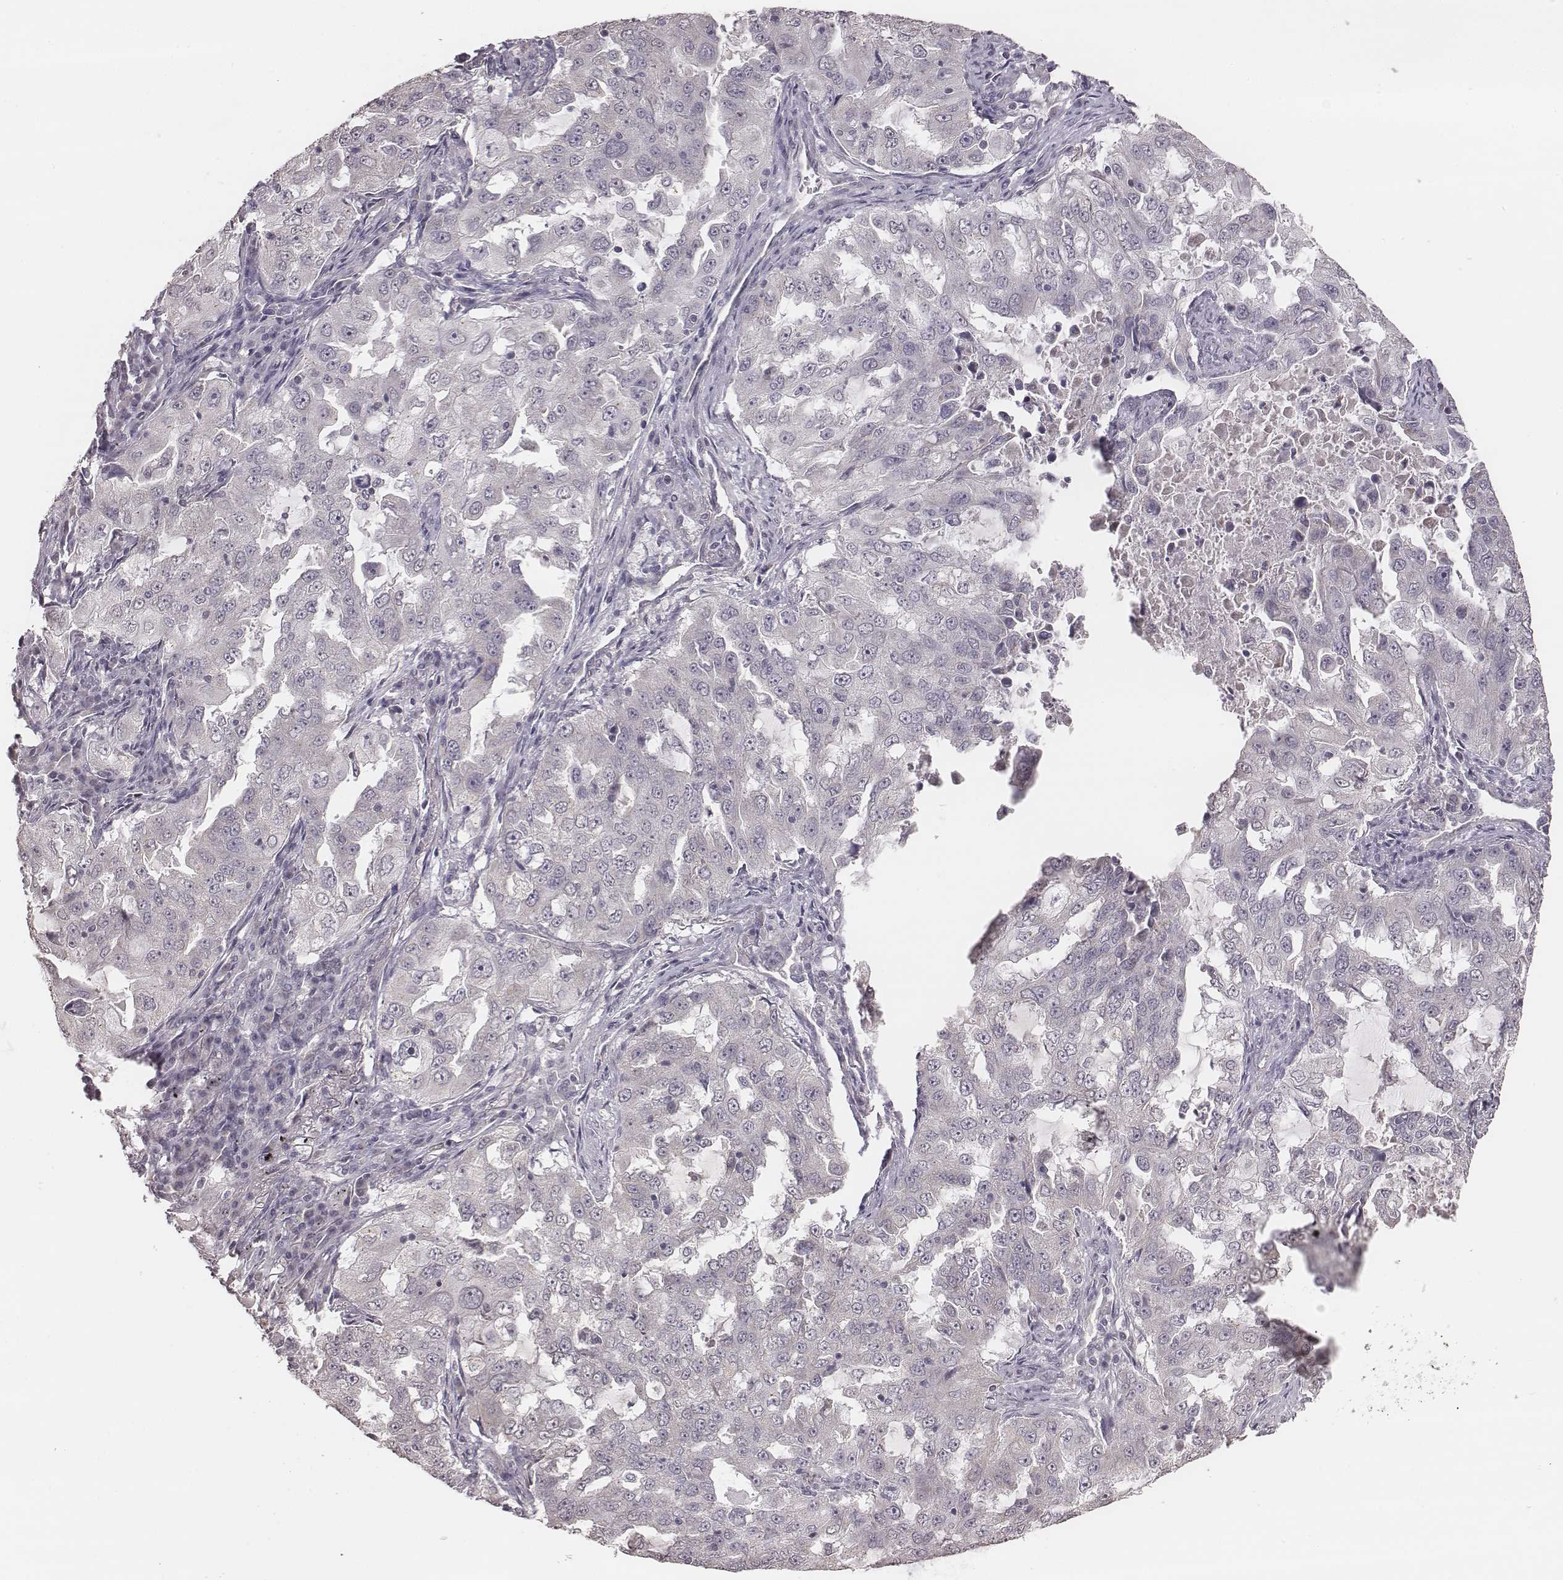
{"staining": {"intensity": "negative", "quantity": "none", "location": "none"}, "tissue": "lung cancer", "cell_type": "Tumor cells", "image_type": "cancer", "snomed": [{"axis": "morphology", "description": "Adenocarcinoma, NOS"}, {"axis": "topography", "description": "Lung"}], "caption": "The IHC image has no significant expression in tumor cells of adenocarcinoma (lung) tissue.", "gene": "SLC7A4", "patient": {"sex": "female", "age": 61}}